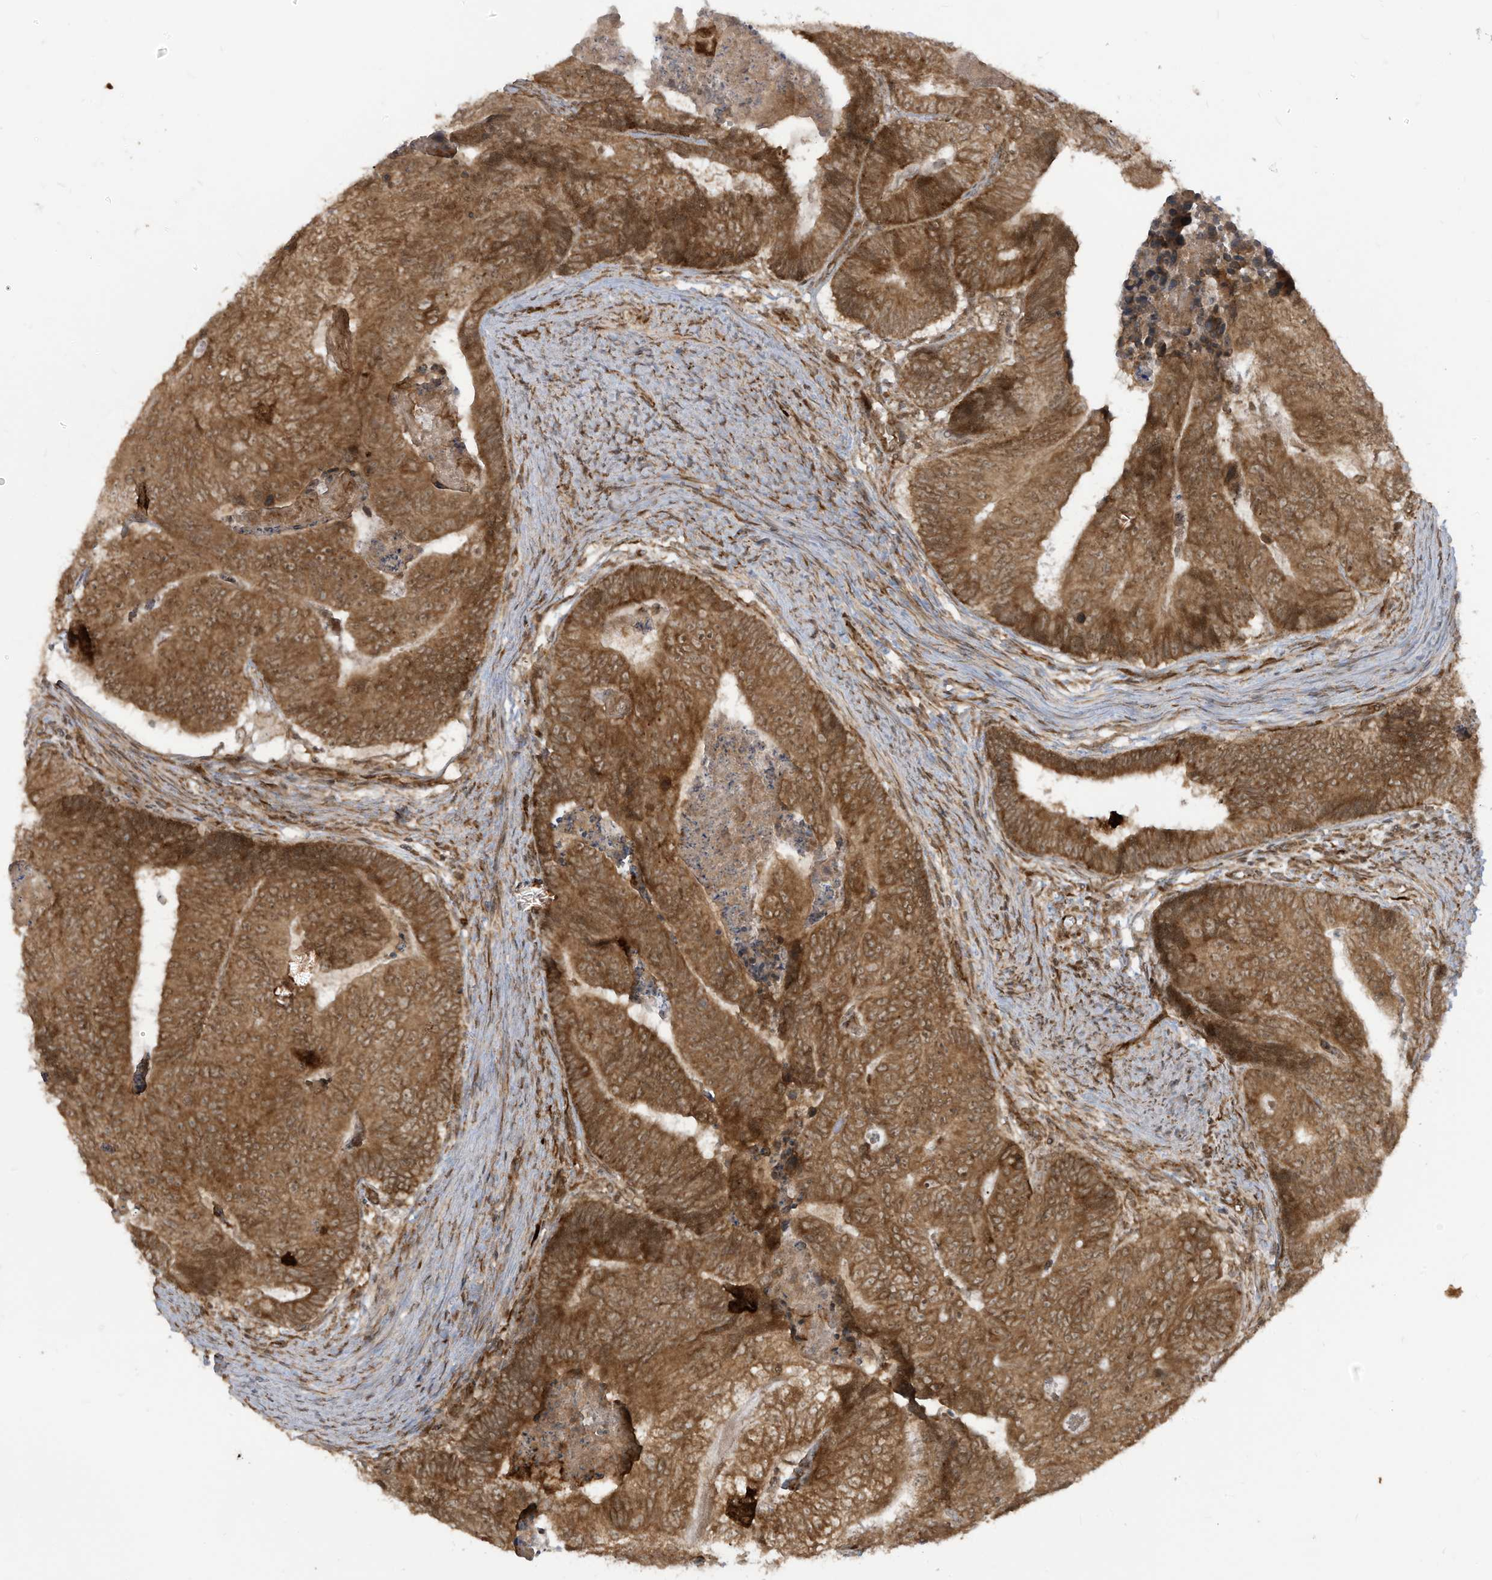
{"staining": {"intensity": "moderate", "quantity": ">75%", "location": "cytoplasmic/membranous,nuclear"}, "tissue": "colorectal cancer", "cell_type": "Tumor cells", "image_type": "cancer", "snomed": [{"axis": "morphology", "description": "Adenocarcinoma, NOS"}, {"axis": "topography", "description": "Colon"}], "caption": "IHC (DAB) staining of adenocarcinoma (colorectal) displays moderate cytoplasmic/membranous and nuclear protein staining in about >75% of tumor cells. (DAB (3,3'-diaminobenzidine) = brown stain, brightfield microscopy at high magnification).", "gene": "TRIM67", "patient": {"sex": "female", "age": 67}}